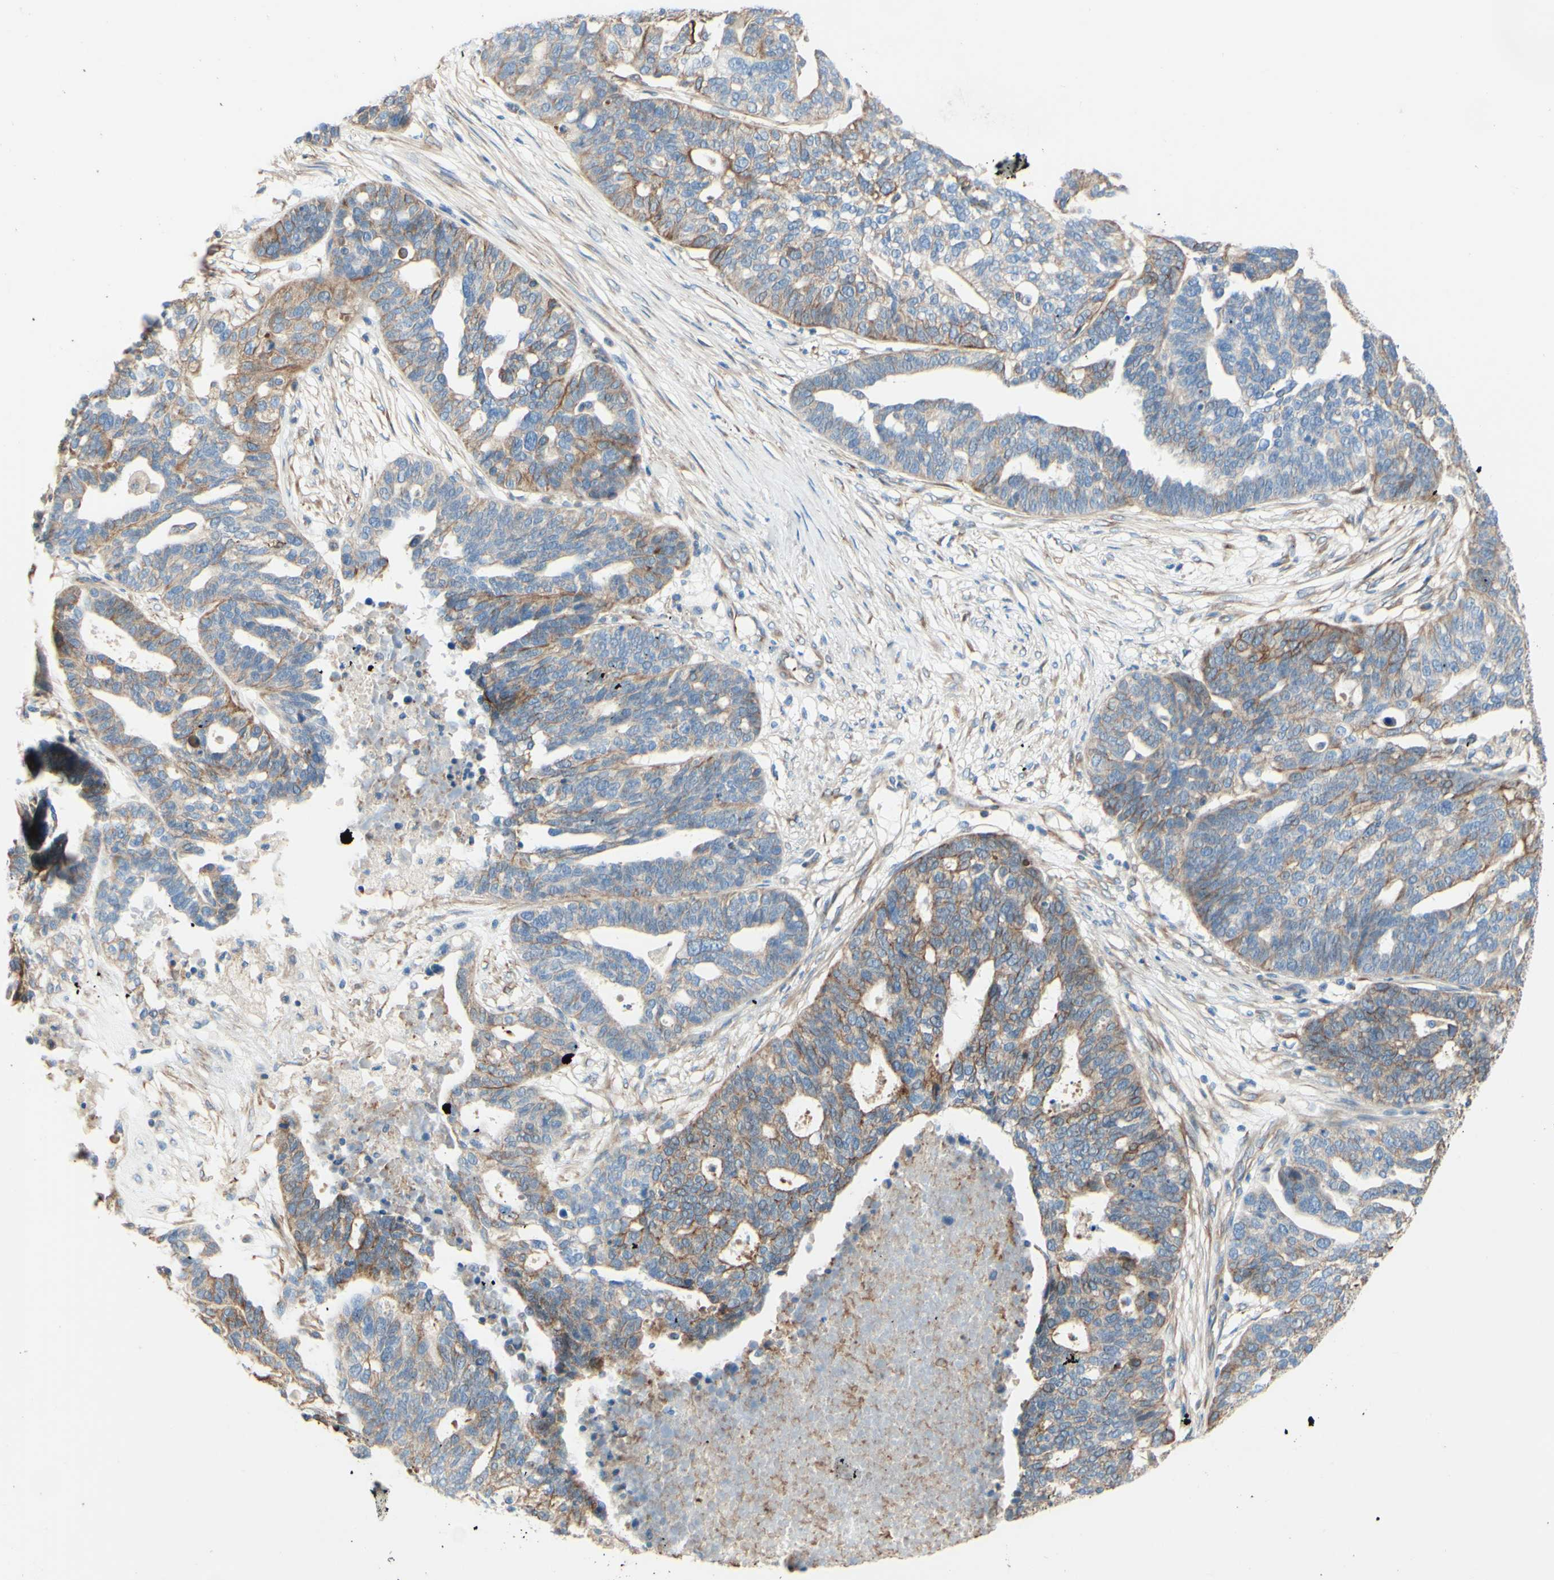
{"staining": {"intensity": "weak", "quantity": ">75%", "location": "cytoplasmic/membranous"}, "tissue": "ovarian cancer", "cell_type": "Tumor cells", "image_type": "cancer", "snomed": [{"axis": "morphology", "description": "Cystadenocarcinoma, serous, NOS"}, {"axis": "topography", "description": "Ovary"}], "caption": "Brown immunohistochemical staining in serous cystadenocarcinoma (ovarian) exhibits weak cytoplasmic/membranous expression in approximately >75% of tumor cells.", "gene": "ENDOD1", "patient": {"sex": "female", "age": 59}}